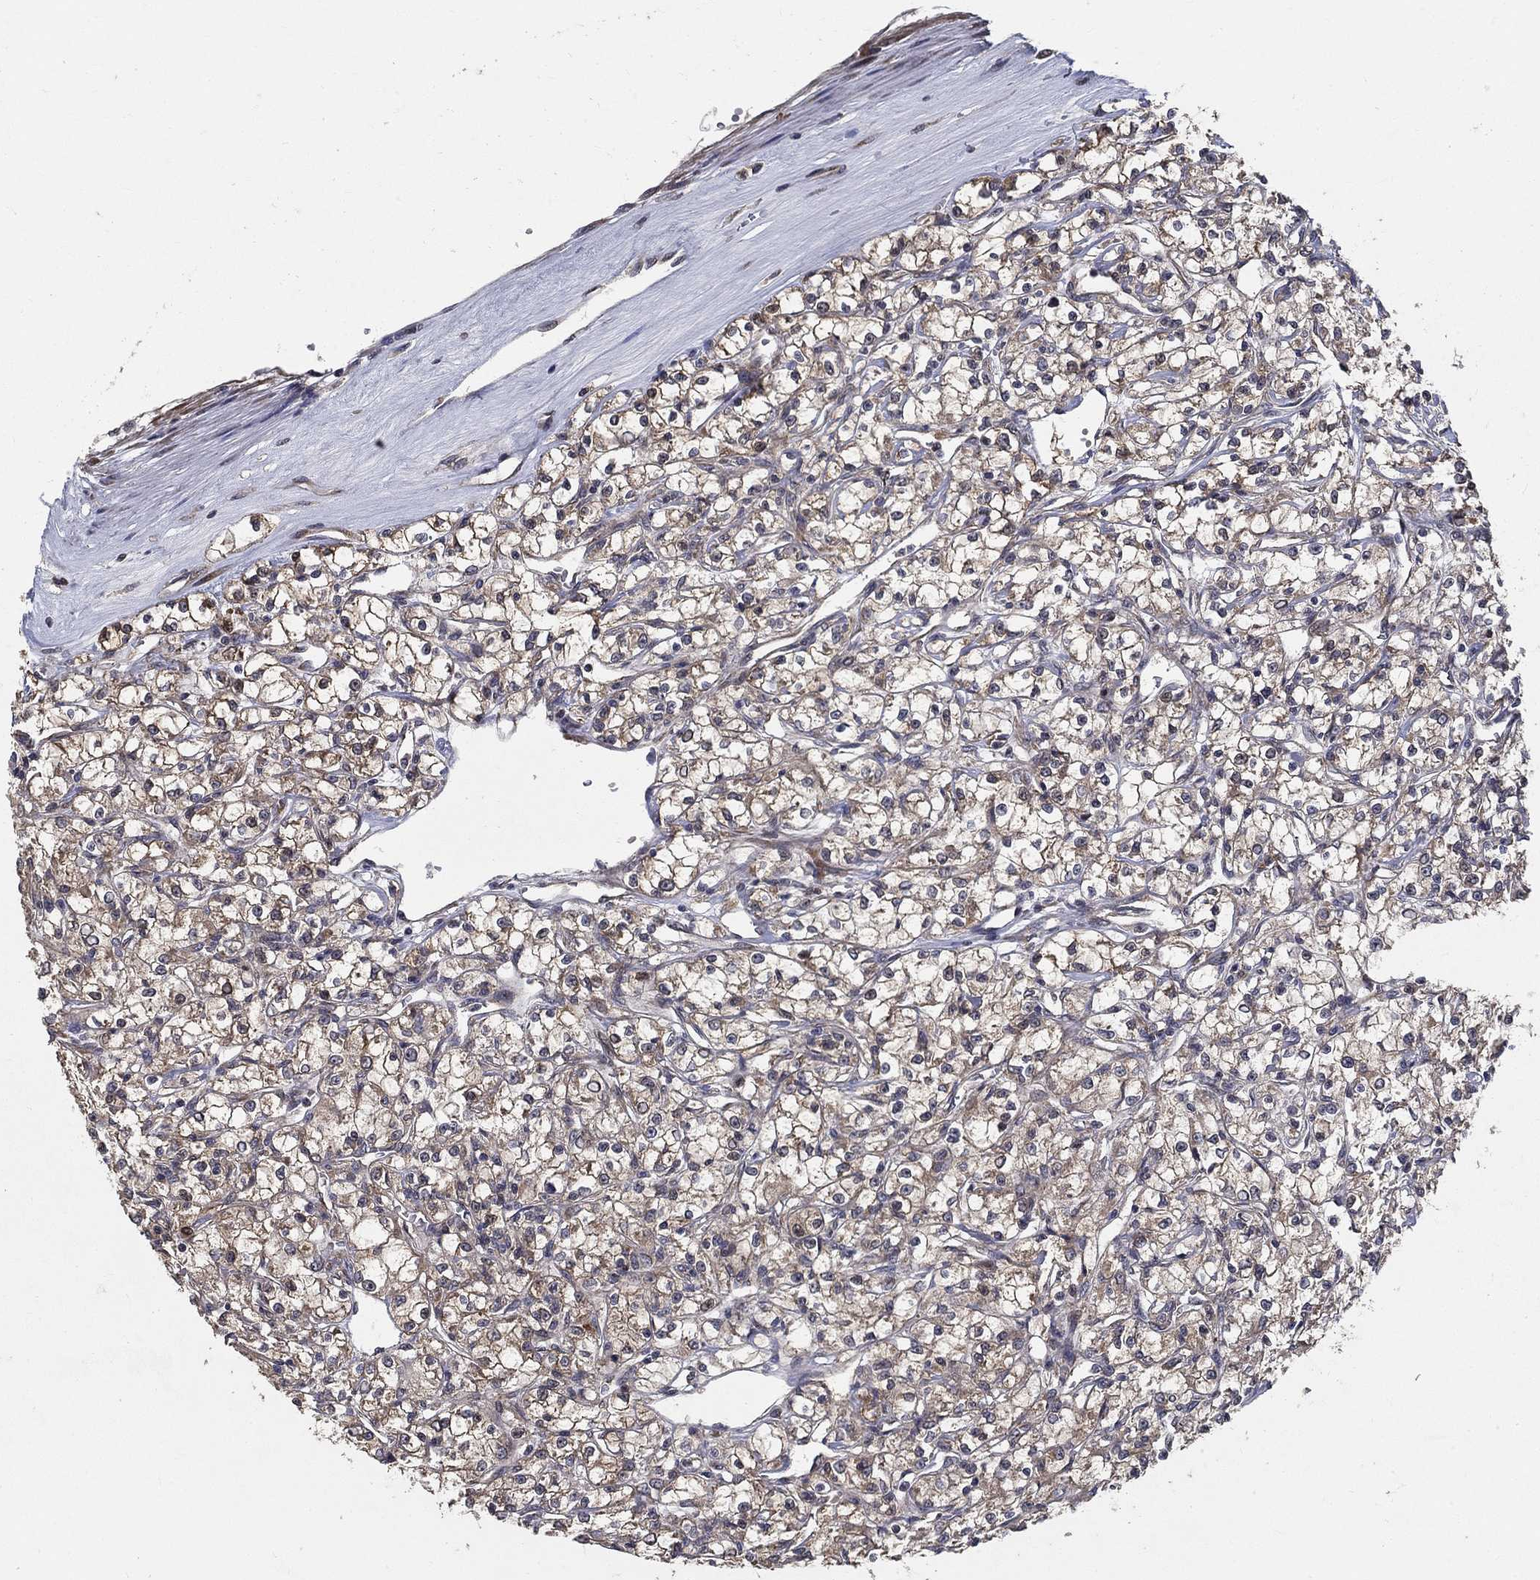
{"staining": {"intensity": "weak", "quantity": ">75%", "location": "cytoplasmic/membranous"}, "tissue": "renal cancer", "cell_type": "Tumor cells", "image_type": "cancer", "snomed": [{"axis": "morphology", "description": "Adenocarcinoma, NOS"}, {"axis": "topography", "description": "Kidney"}], "caption": "Brown immunohistochemical staining in renal cancer exhibits weak cytoplasmic/membranous staining in about >75% of tumor cells.", "gene": "ZNF594", "patient": {"sex": "female", "age": 59}}